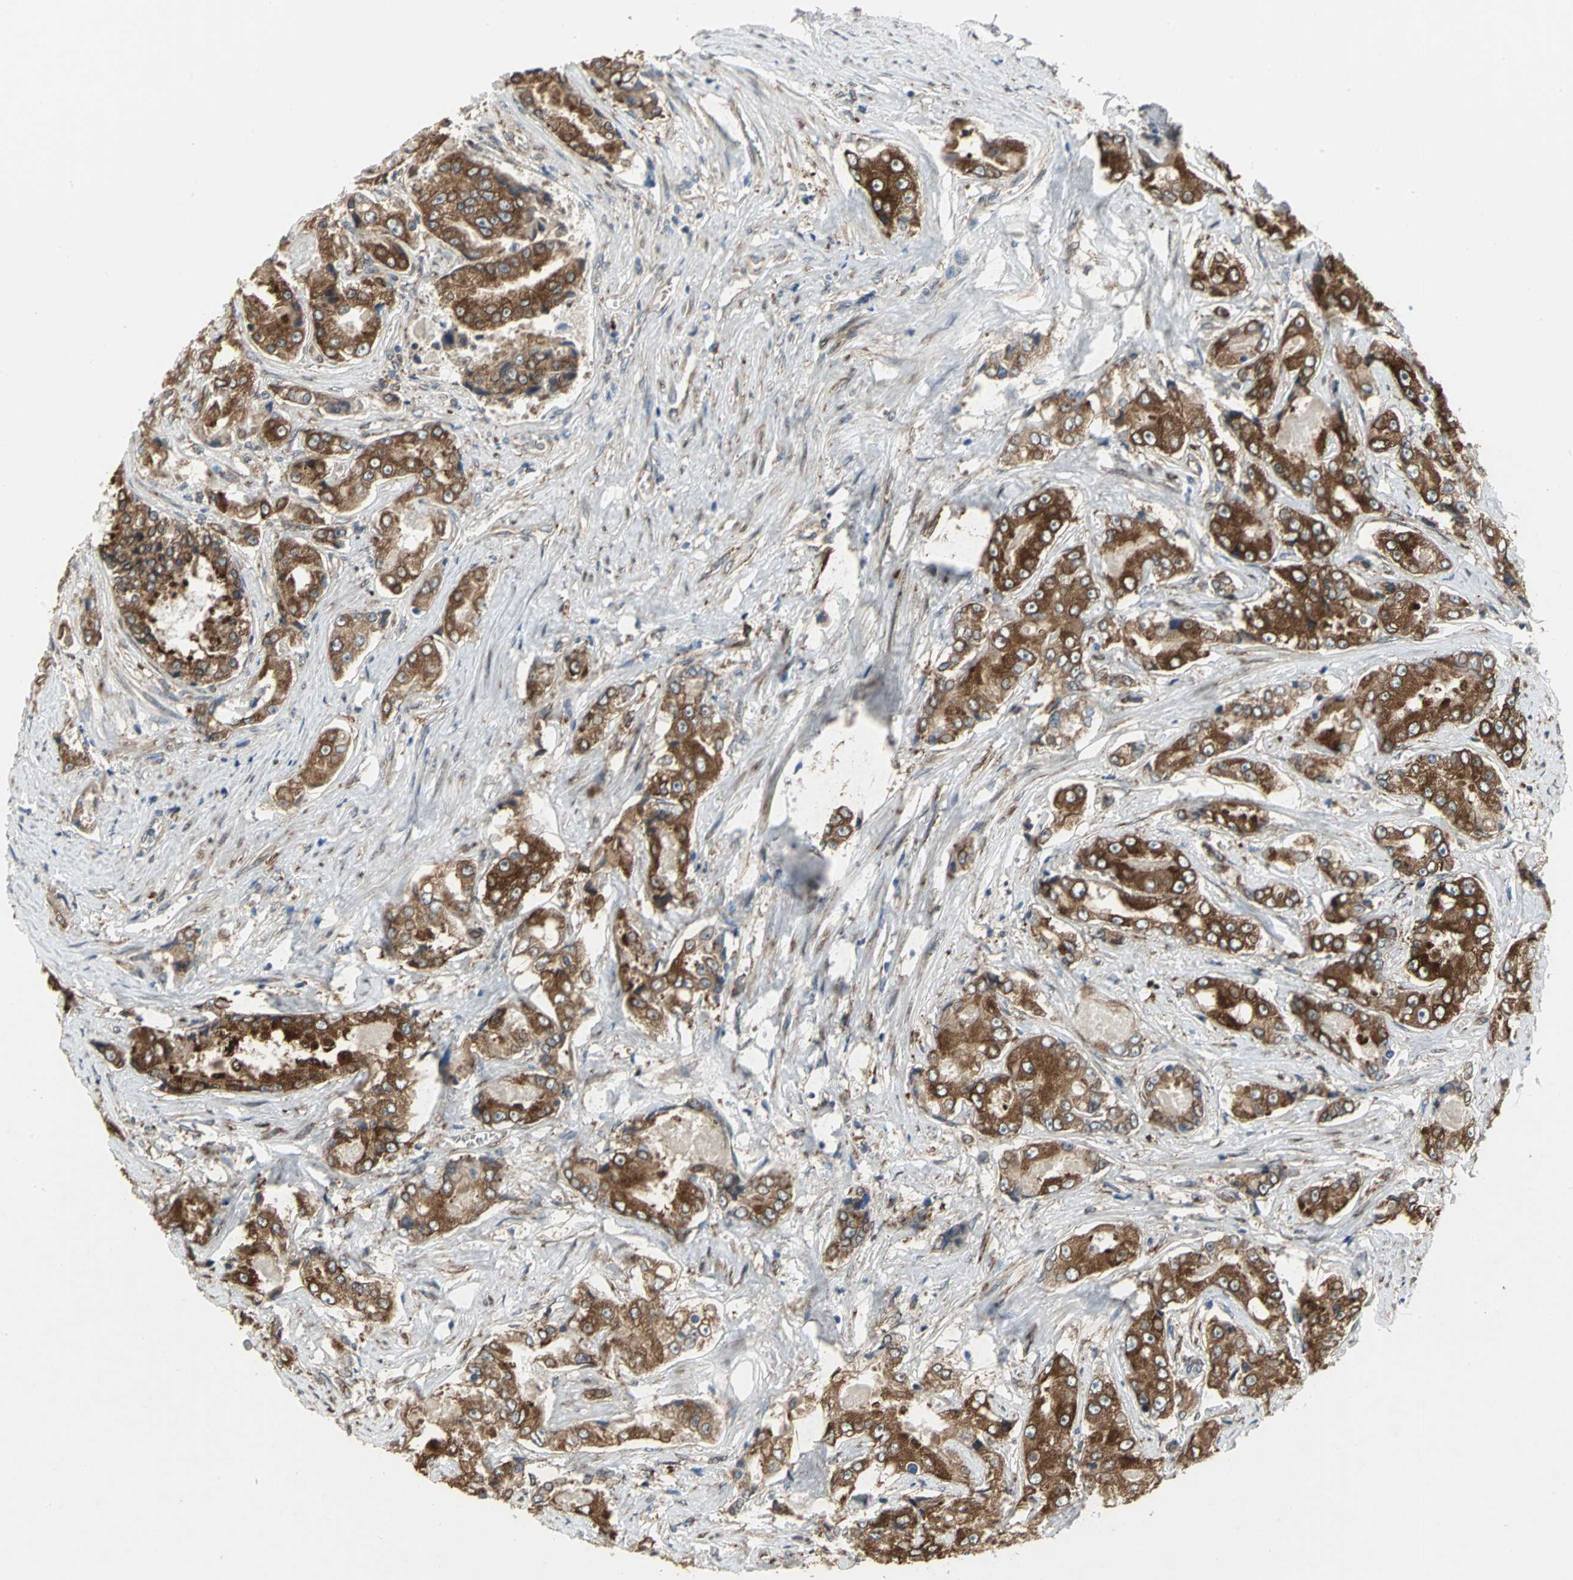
{"staining": {"intensity": "strong", "quantity": ">75%", "location": "cytoplasmic/membranous"}, "tissue": "prostate cancer", "cell_type": "Tumor cells", "image_type": "cancer", "snomed": [{"axis": "morphology", "description": "Adenocarcinoma, High grade"}, {"axis": "topography", "description": "Prostate"}], "caption": "Prostate cancer (adenocarcinoma (high-grade)) stained with a brown dye reveals strong cytoplasmic/membranous positive expression in about >75% of tumor cells.", "gene": "SYVN1", "patient": {"sex": "male", "age": 73}}